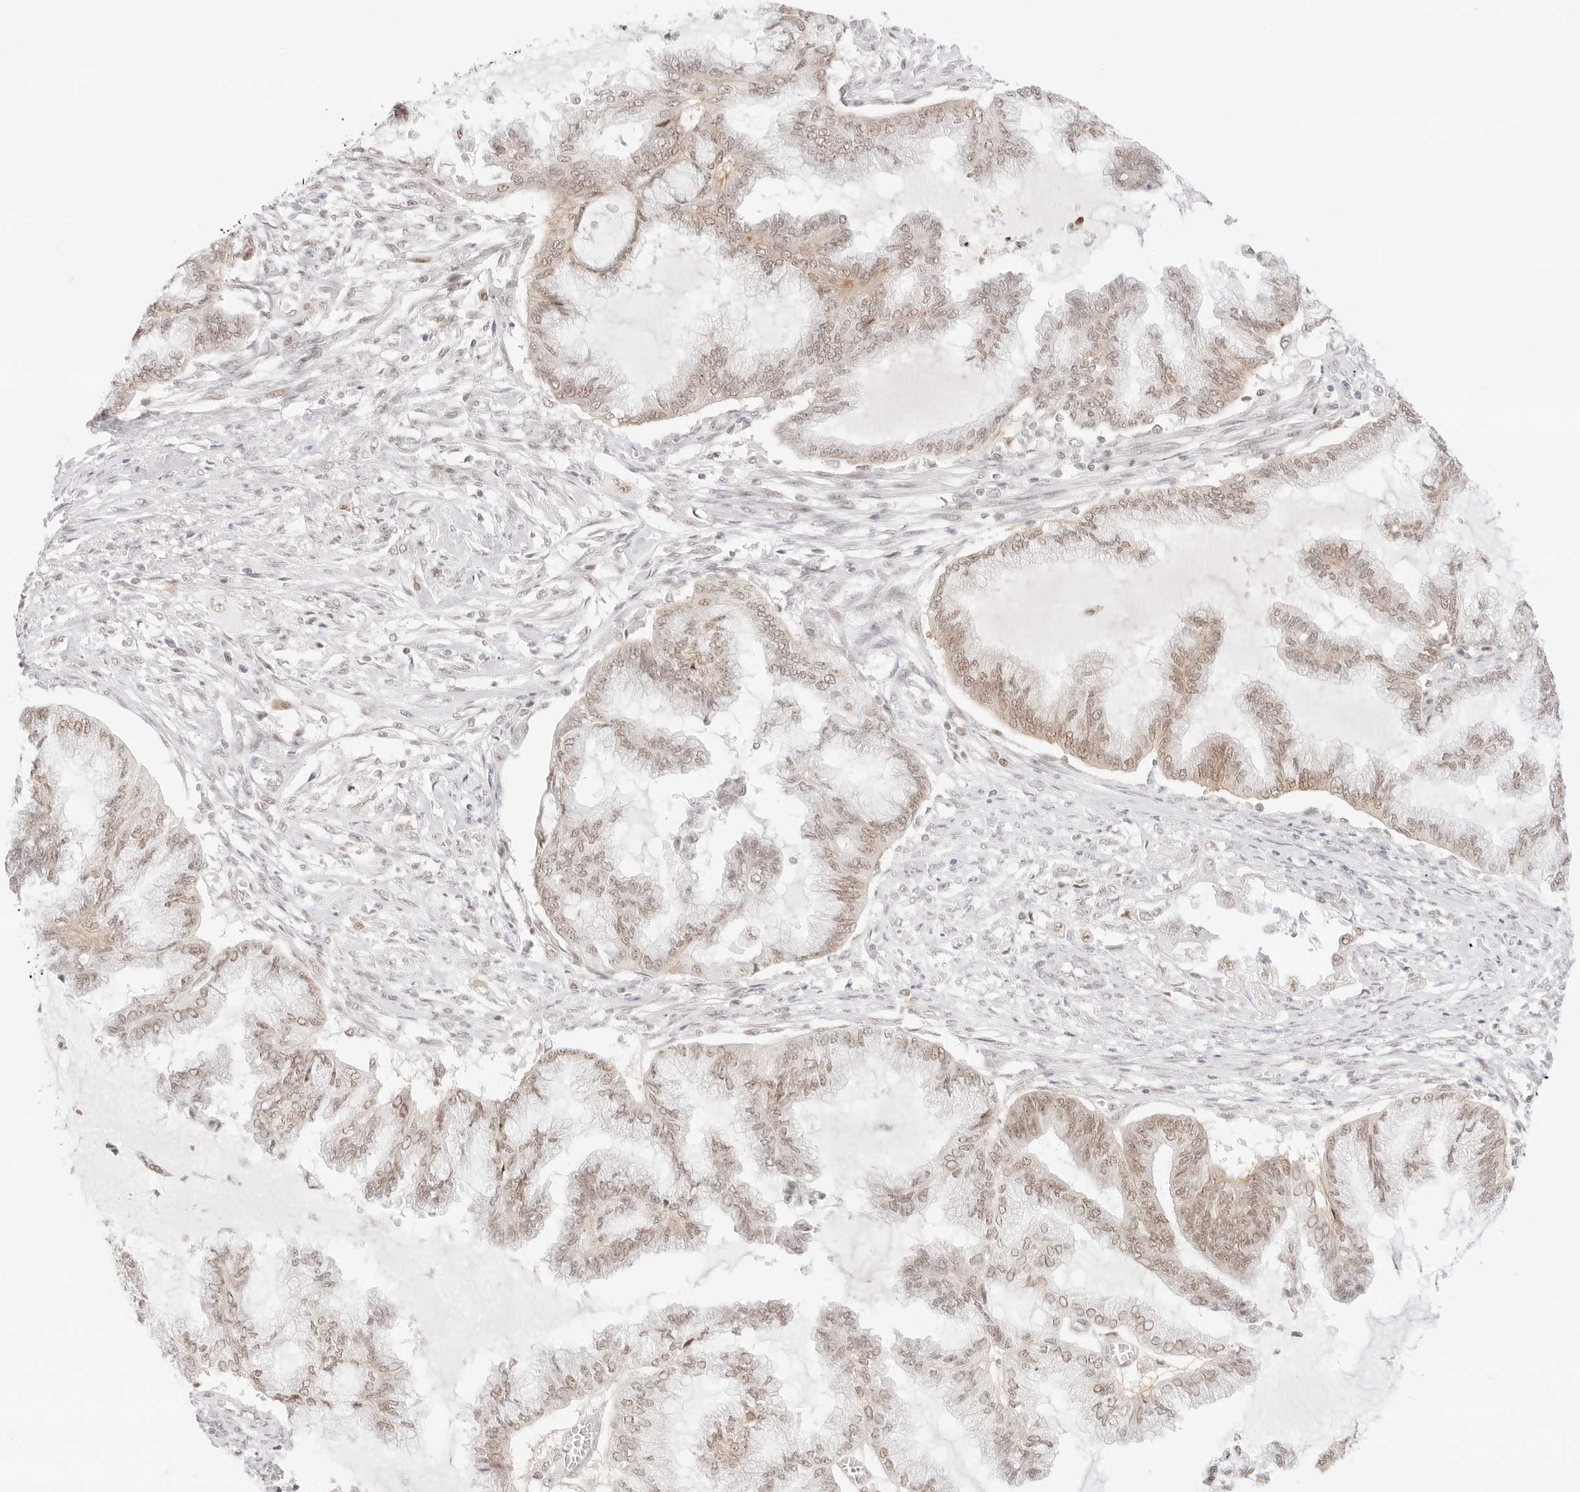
{"staining": {"intensity": "weak", "quantity": "25%-75%", "location": "cytoplasmic/membranous,nuclear"}, "tissue": "endometrial cancer", "cell_type": "Tumor cells", "image_type": "cancer", "snomed": [{"axis": "morphology", "description": "Adenocarcinoma, NOS"}, {"axis": "topography", "description": "Endometrium"}], "caption": "Tumor cells display low levels of weak cytoplasmic/membranous and nuclear positivity in about 25%-75% of cells in human endometrial adenocarcinoma.", "gene": "ITGA6", "patient": {"sex": "female", "age": 86}}